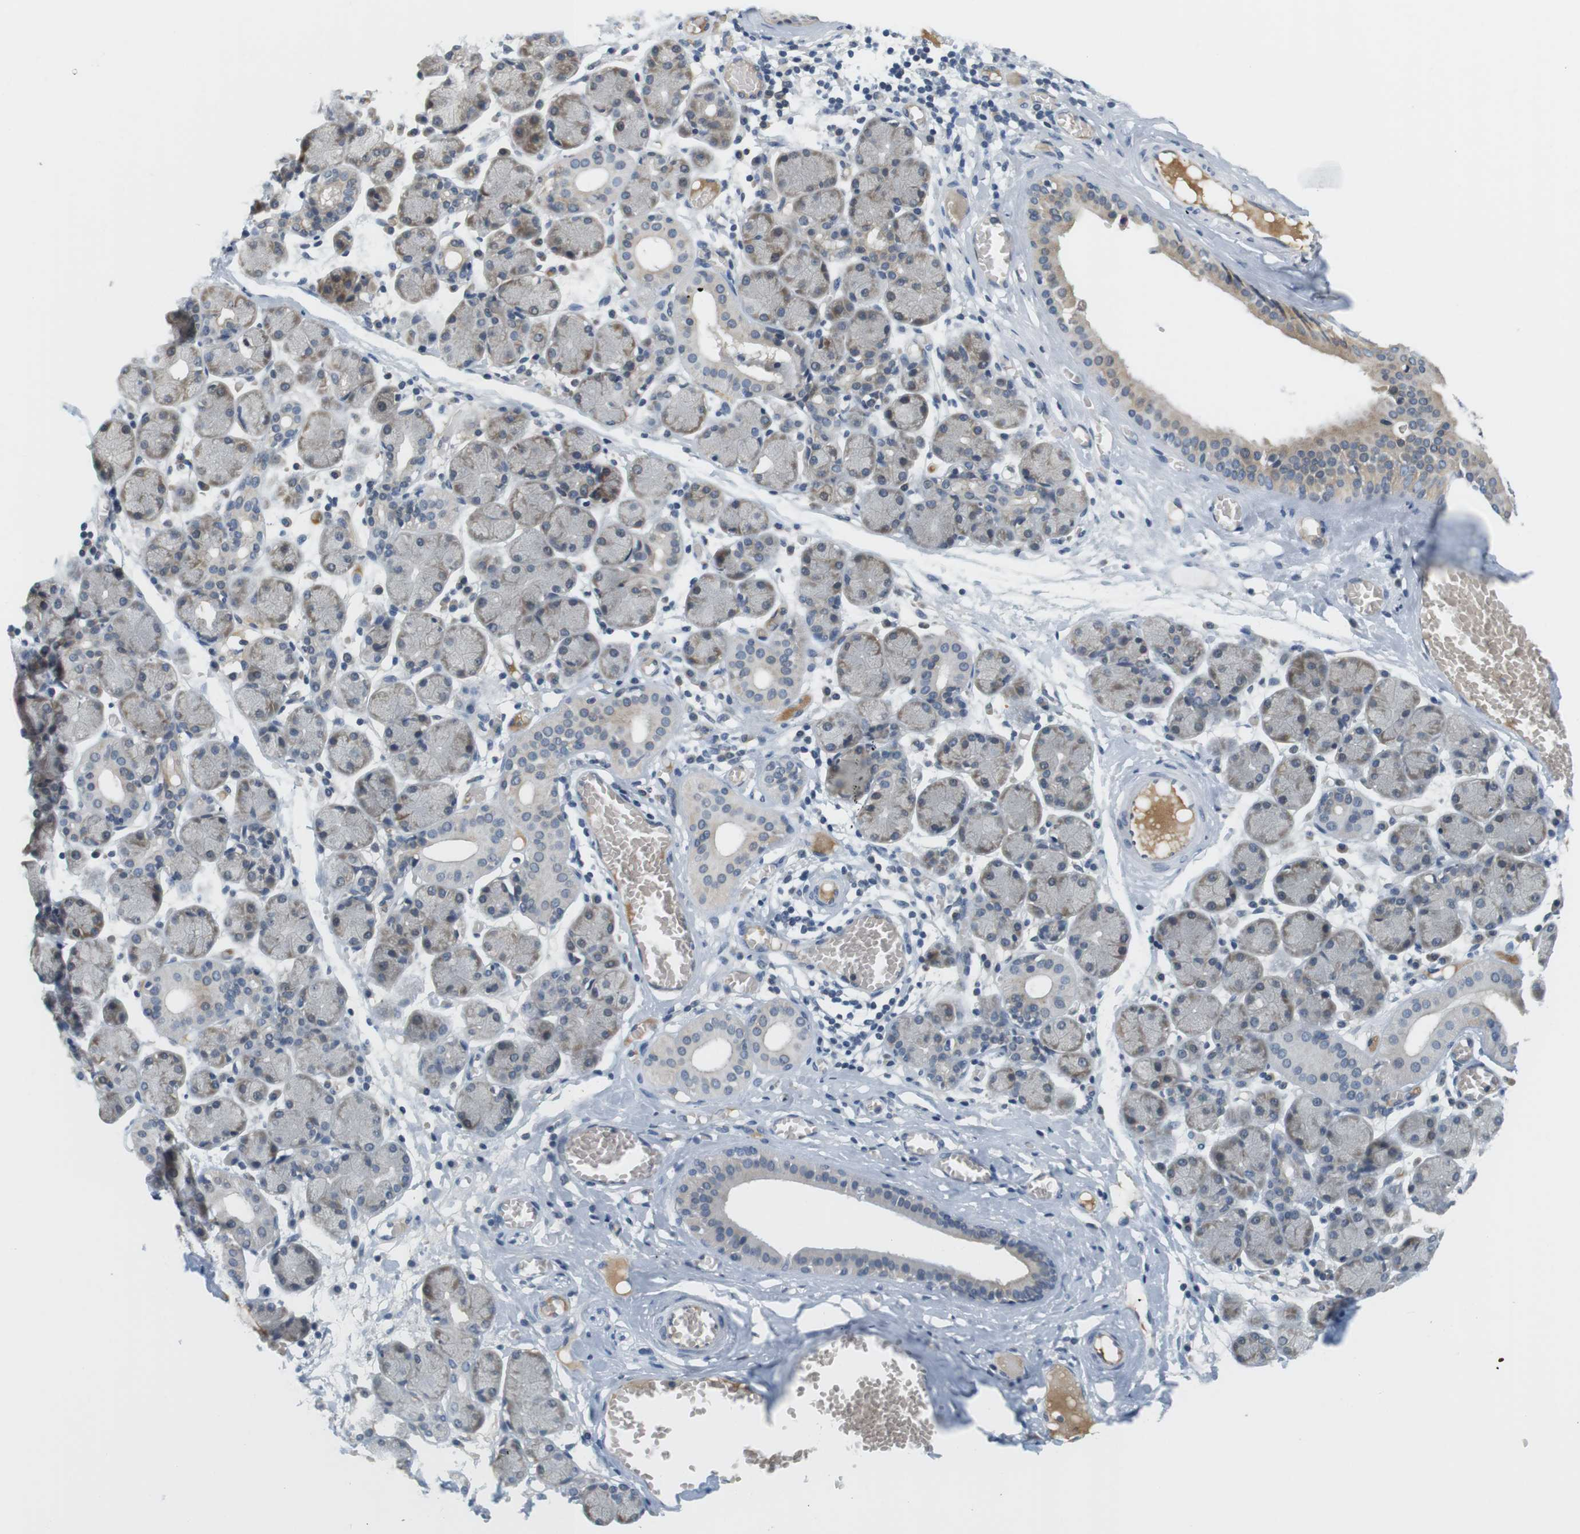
{"staining": {"intensity": "moderate", "quantity": "25%-75%", "location": "cytoplasmic/membranous"}, "tissue": "salivary gland", "cell_type": "Glandular cells", "image_type": "normal", "snomed": [{"axis": "morphology", "description": "Normal tissue, NOS"}, {"axis": "topography", "description": "Salivary gland"}], "caption": "The micrograph reveals immunohistochemical staining of benign salivary gland. There is moderate cytoplasmic/membranous expression is identified in about 25%-75% of glandular cells. (IHC, brightfield microscopy, high magnification).", "gene": "WNT7A", "patient": {"sex": "female", "age": 24}}